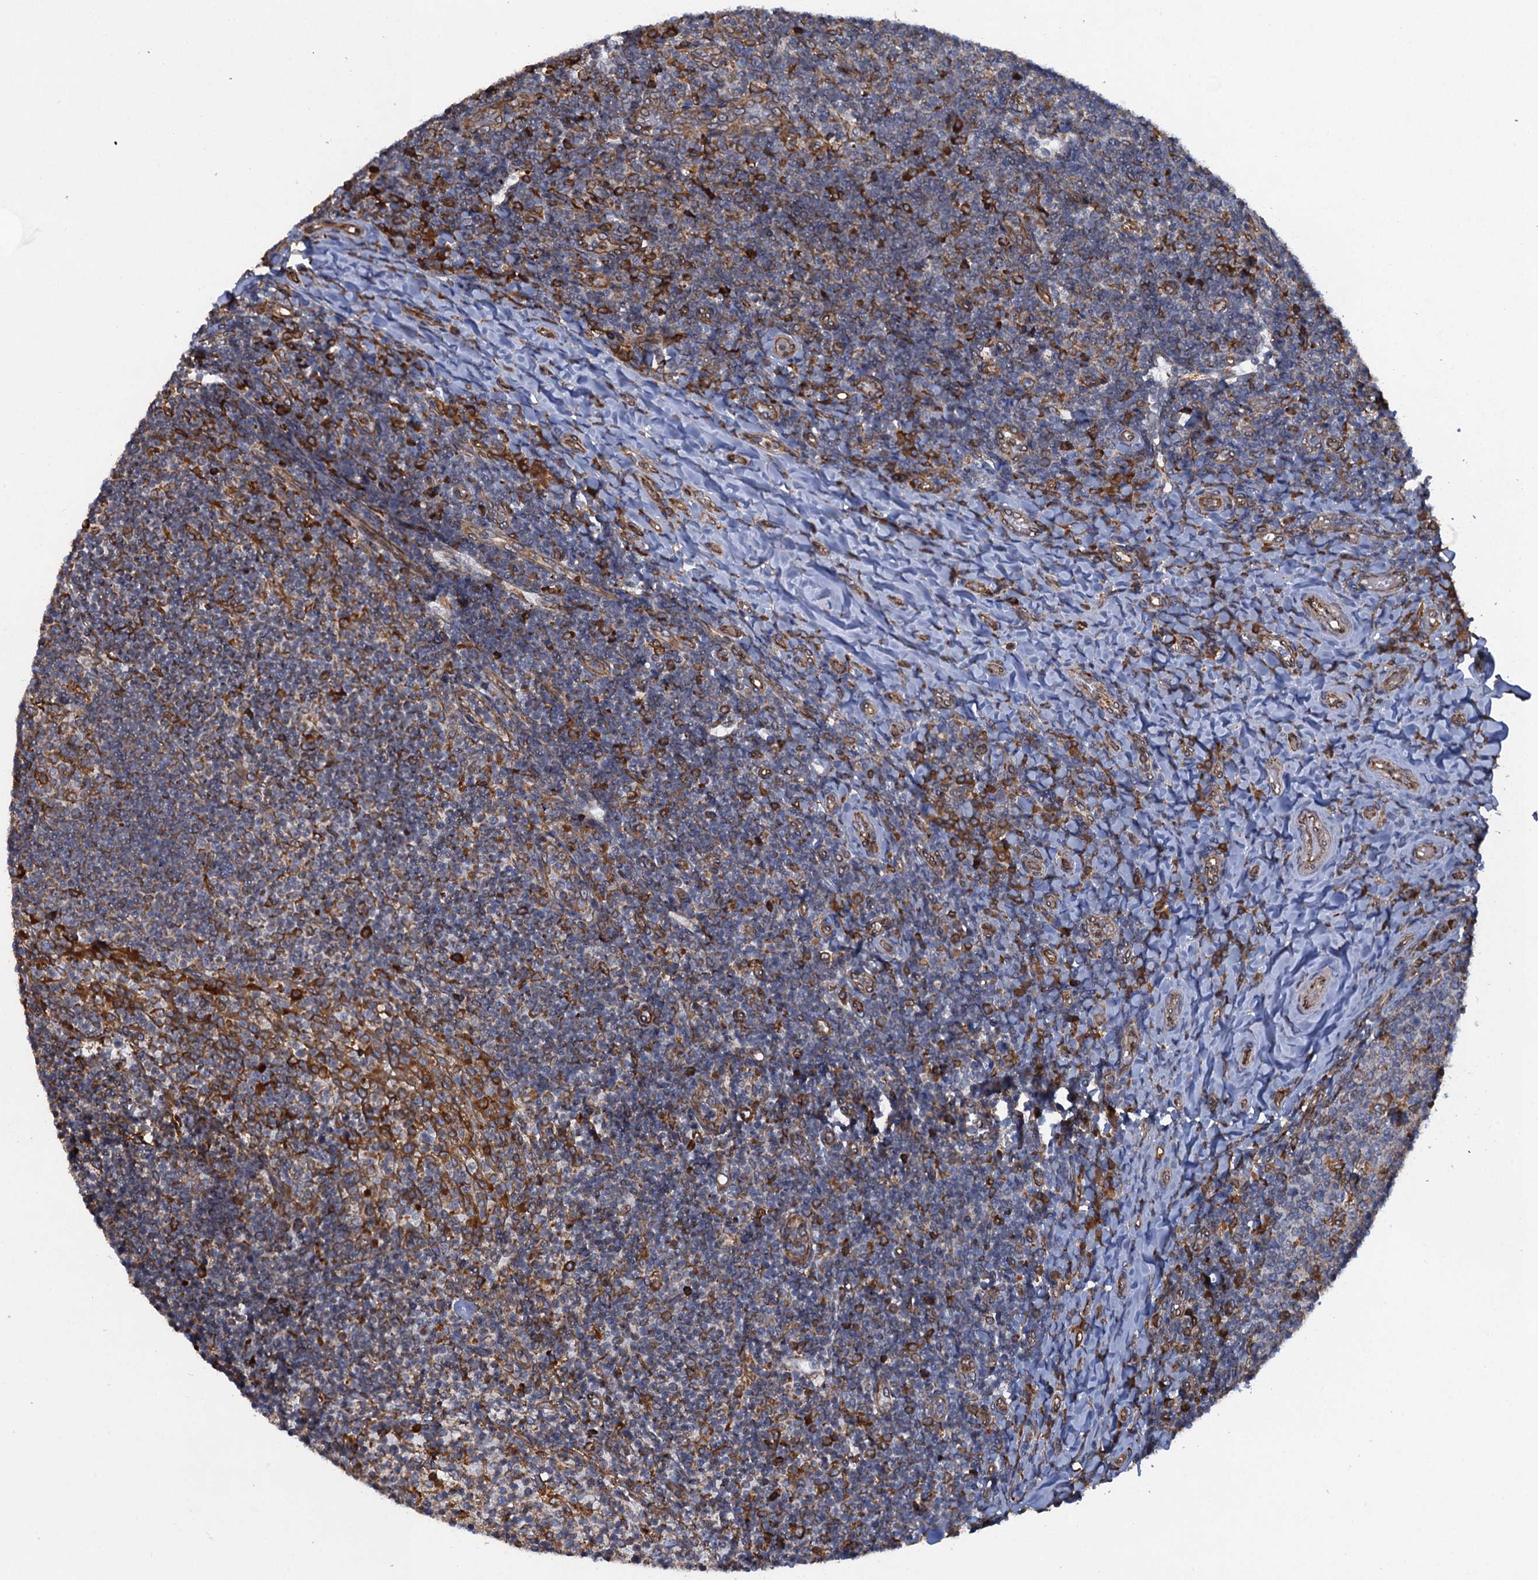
{"staining": {"intensity": "strong", "quantity": "<25%", "location": "cytoplasmic/membranous"}, "tissue": "tonsil", "cell_type": "Germinal center cells", "image_type": "normal", "snomed": [{"axis": "morphology", "description": "Normal tissue, NOS"}, {"axis": "topography", "description": "Tonsil"}], "caption": "DAB (3,3'-diaminobenzidine) immunohistochemical staining of benign tonsil exhibits strong cytoplasmic/membranous protein positivity in approximately <25% of germinal center cells. (DAB (3,3'-diaminobenzidine) IHC with brightfield microscopy, high magnification).", "gene": "ARMC5", "patient": {"sex": "female", "age": 10}}